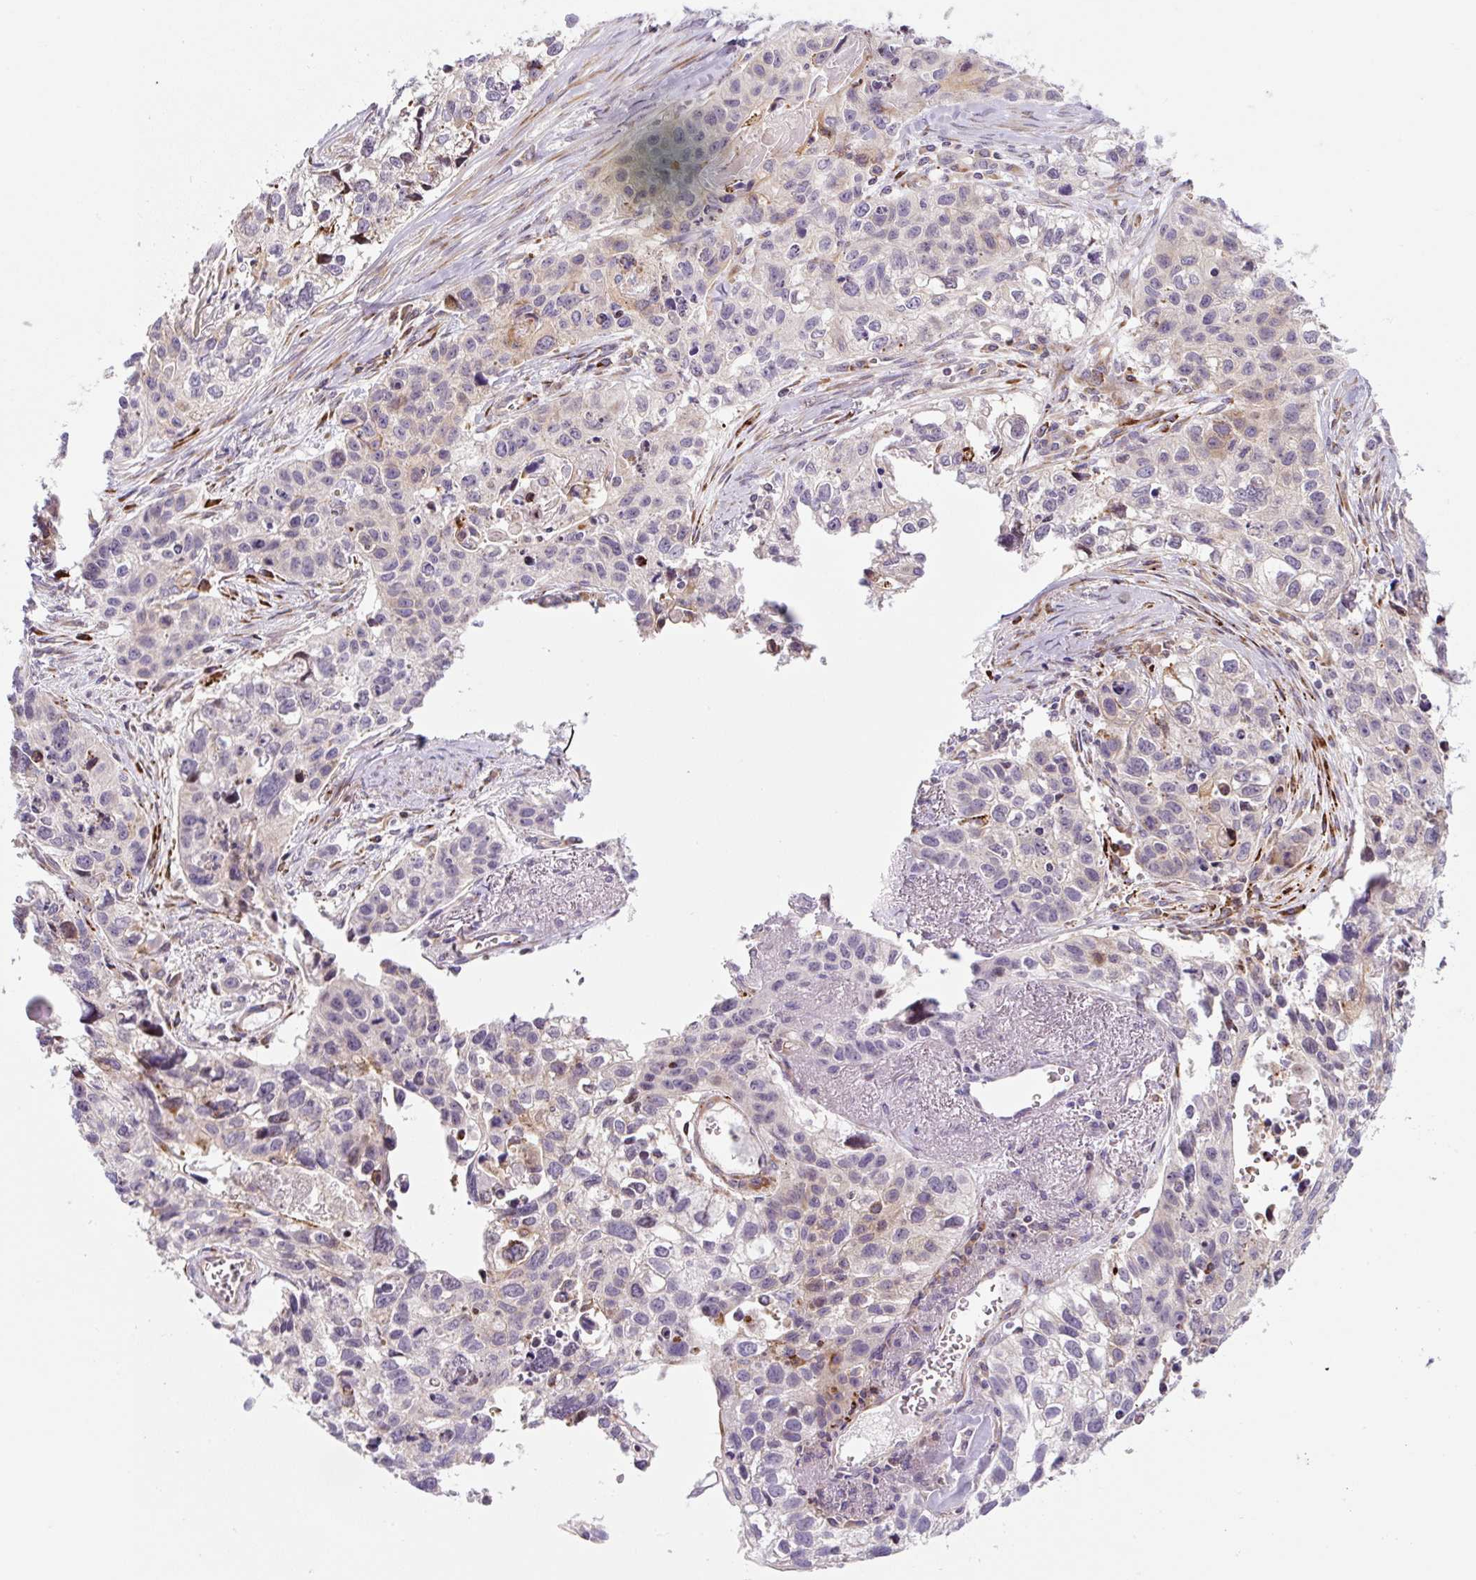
{"staining": {"intensity": "negative", "quantity": "none", "location": "none"}, "tissue": "lung cancer", "cell_type": "Tumor cells", "image_type": "cancer", "snomed": [{"axis": "morphology", "description": "Squamous cell carcinoma, NOS"}, {"axis": "topography", "description": "Lung"}], "caption": "High magnification brightfield microscopy of lung squamous cell carcinoma stained with DAB (3,3'-diaminobenzidine) (brown) and counterstained with hematoxylin (blue): tumor cells show no significant expression.", "gene": "DISP3", "patient": {"sex": "male", "age": 74}}